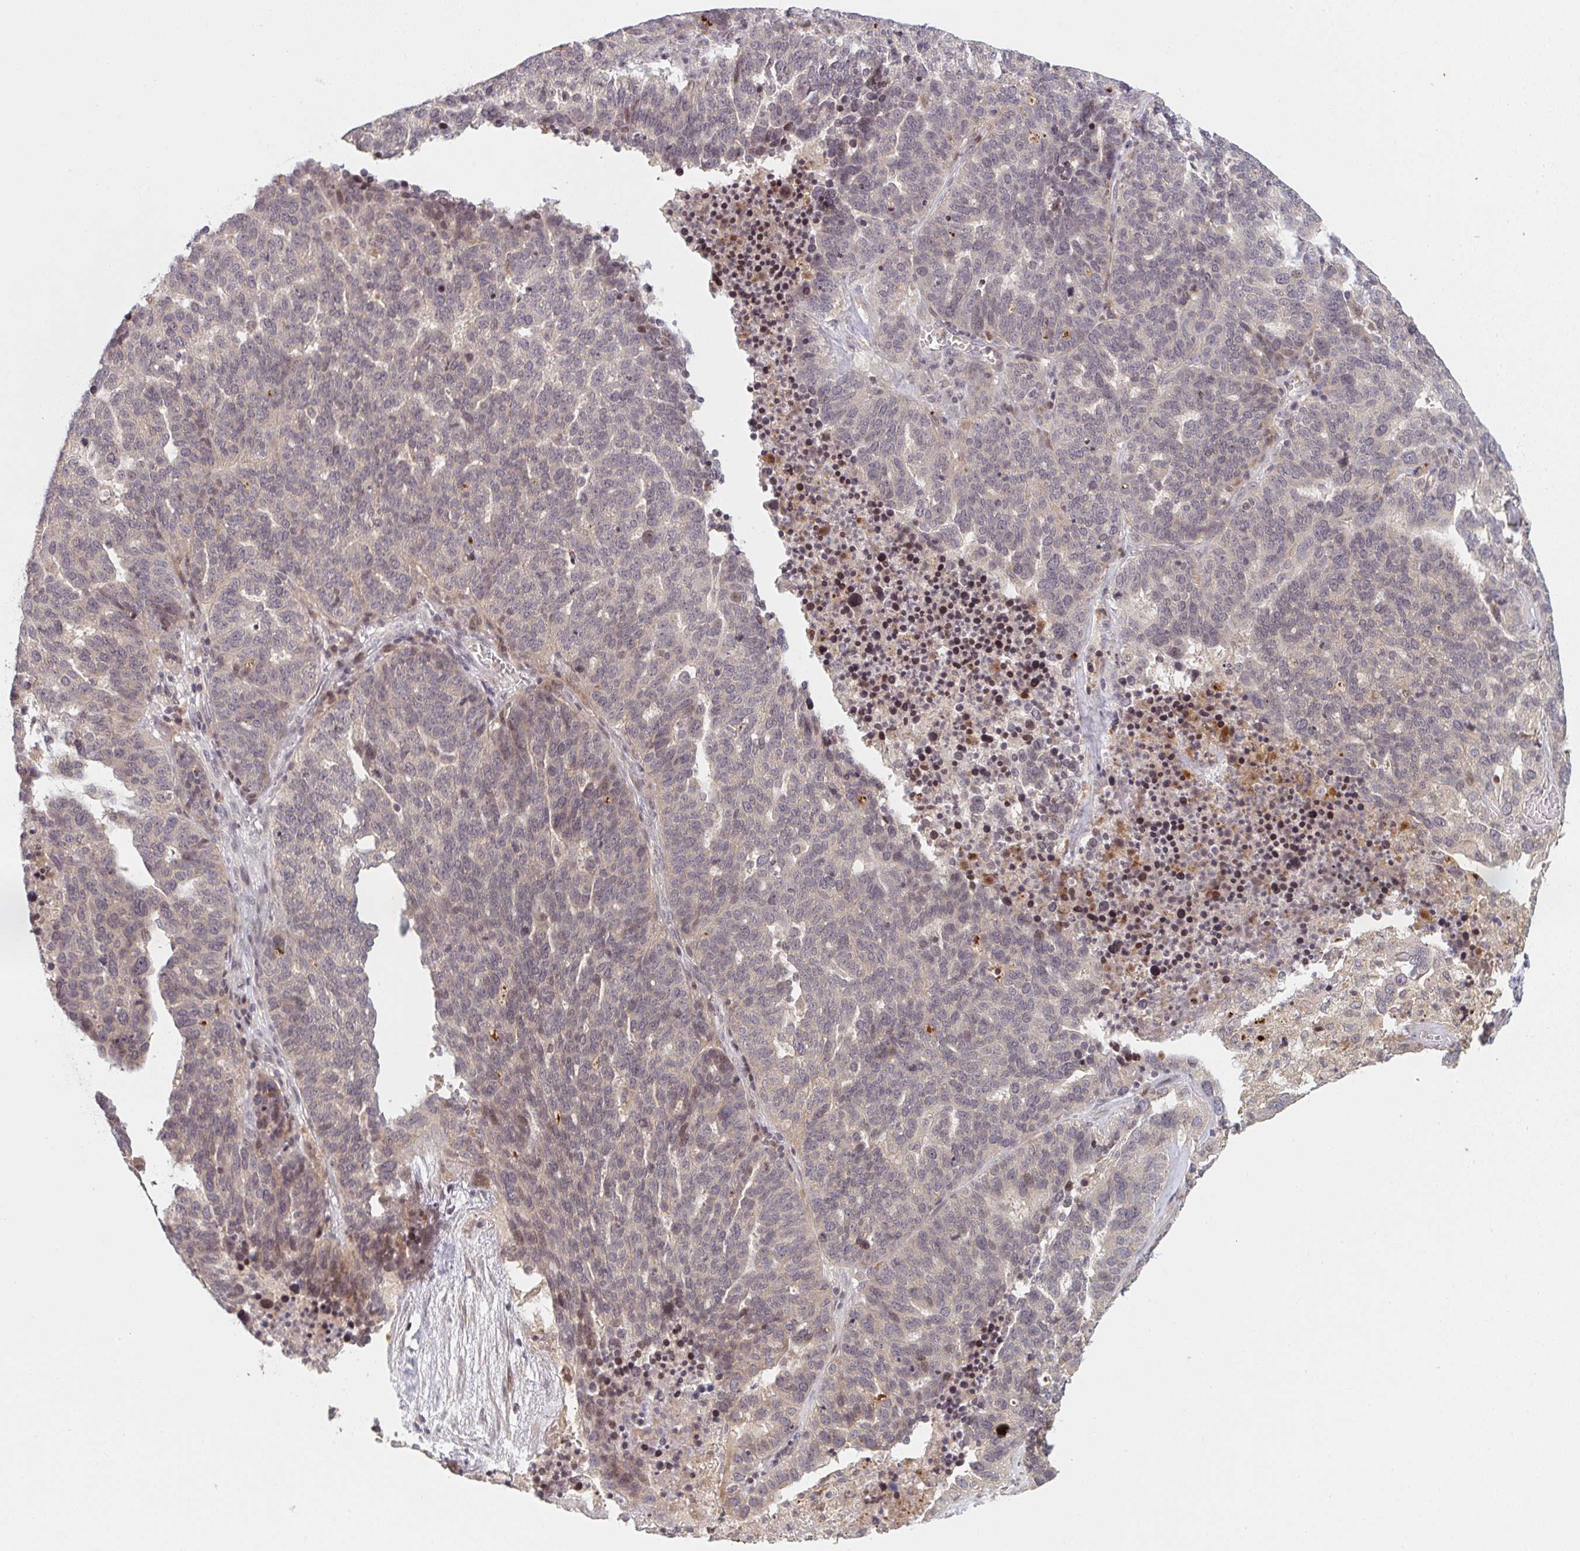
{"staining": {"intensity": "weak", "quantity": "<25%", "location": "cytoplasmic/membranous,nuclear"}, "tissue": "ovarian cancer", "cell_type": "Tumor cells", "image_type": "cancer", "snomed": [{"axis": "morphology", "description": "Cystadenocarcinoma, serous, NOS"}, {"axis": "topography", "description": "Ovary"}], "caption": "Serous cystadenocarcinoma (ovarian) was stained to show a protein in brown. There is no significant staining in tumor cells. (DAB immunohistochemistry (IHC) visualized using brightfield microscopy, high magnification).", "gene": "DCST1", "patient": {"sex": "female", "age": 59}}